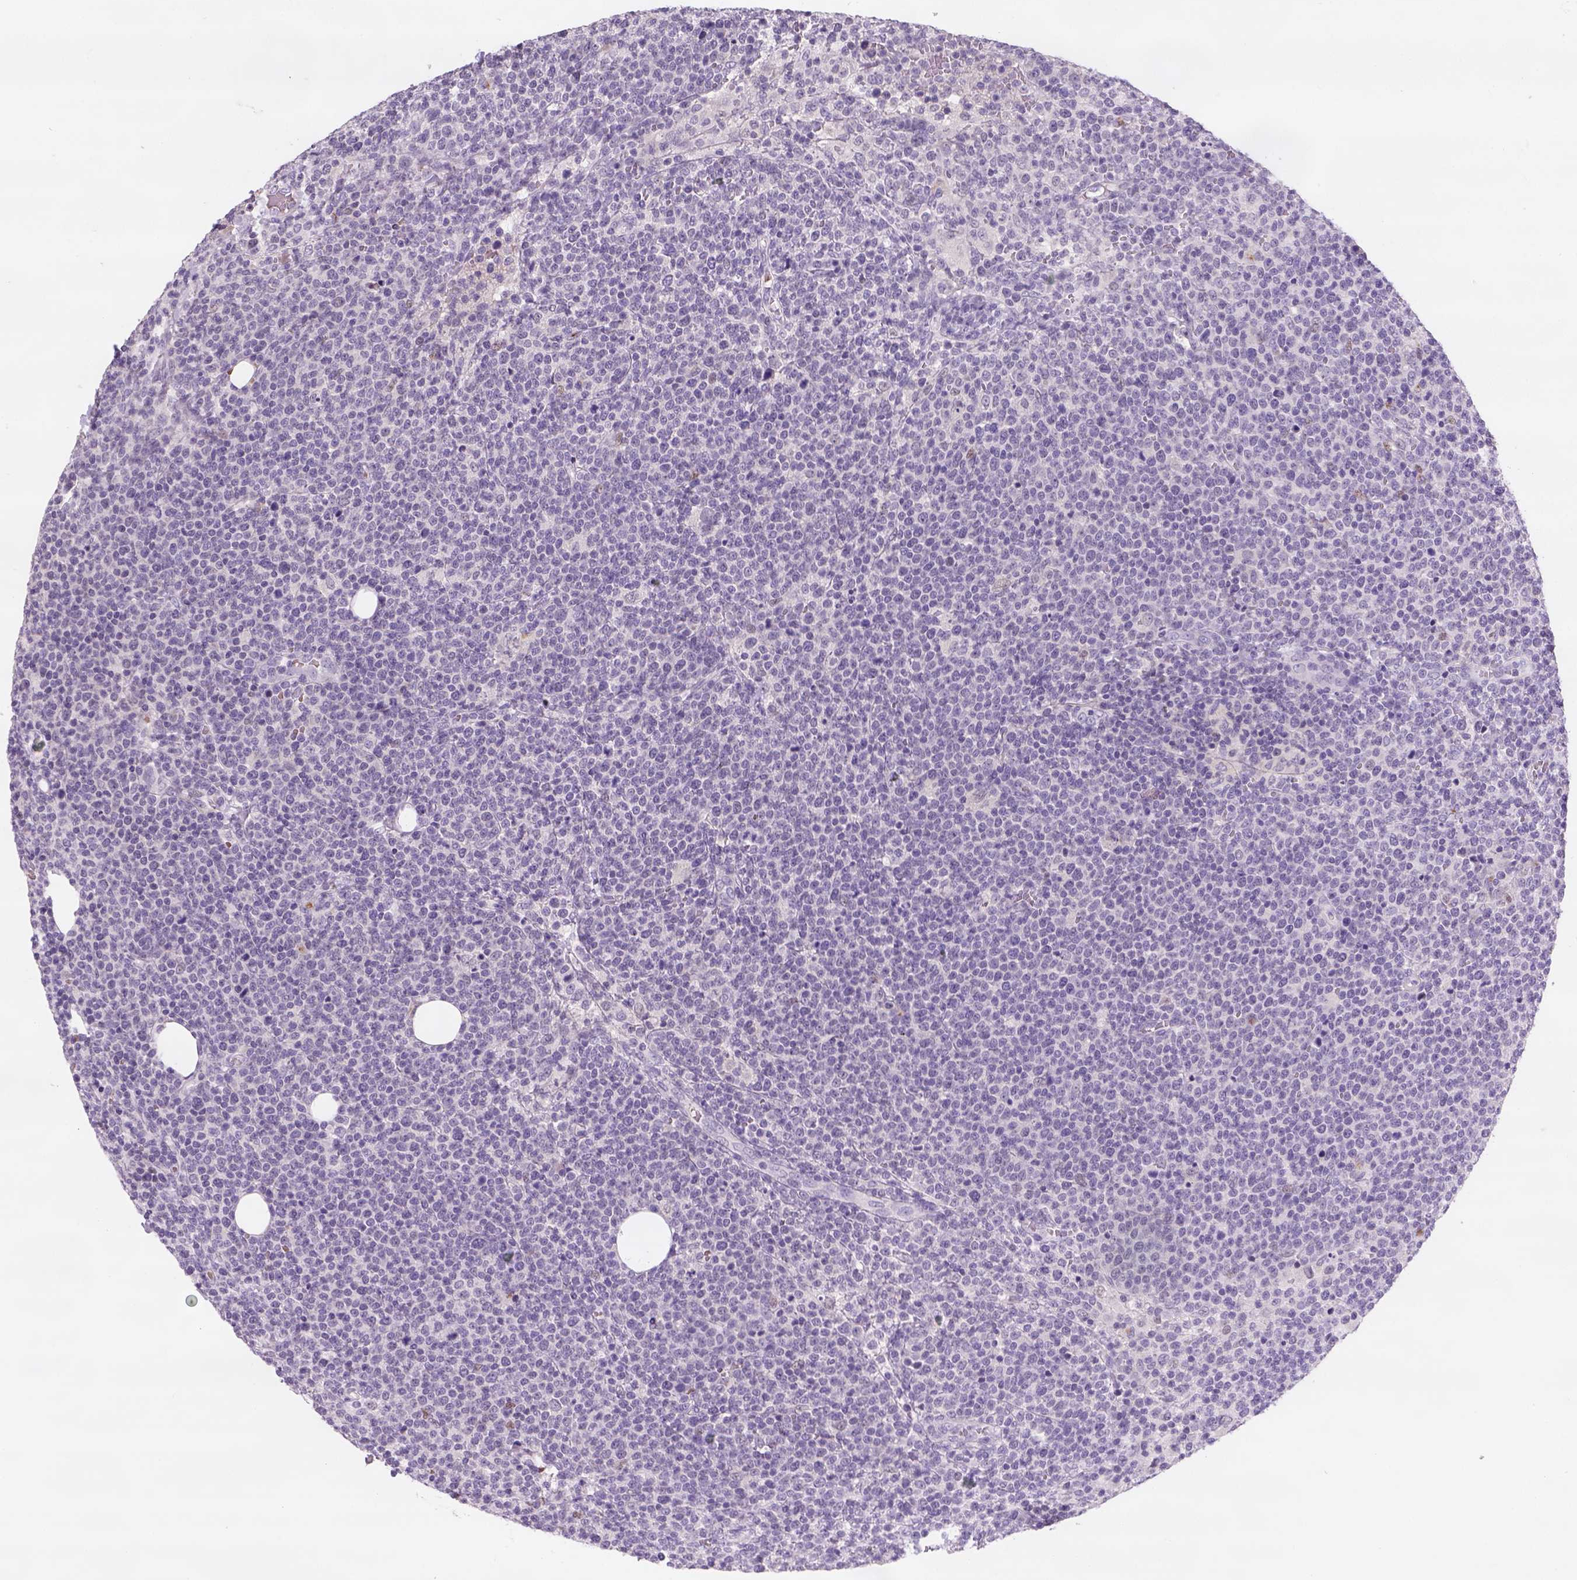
{"staining": {"intensity": "negative", "quantity": "none", "location": "none"}, "tissue": "lymphoma", "cell_type": "Tumor cells", "image_type": "cancer", "snomed": [{"axis": "morphology", "description": "Malignant lymphoma, non-Hodgkin's type, High grade"}, {"axis": "topography", "description": "Lymph node"}], "caption": "This is an immunohistochemistry photomicrograph of malignant lymphoma, non-Hodgkin's type (high-grade). There is no expression in tumor cells.", "gene": "ZMAT4", "patient": {"sex": "male", "age": 61}}